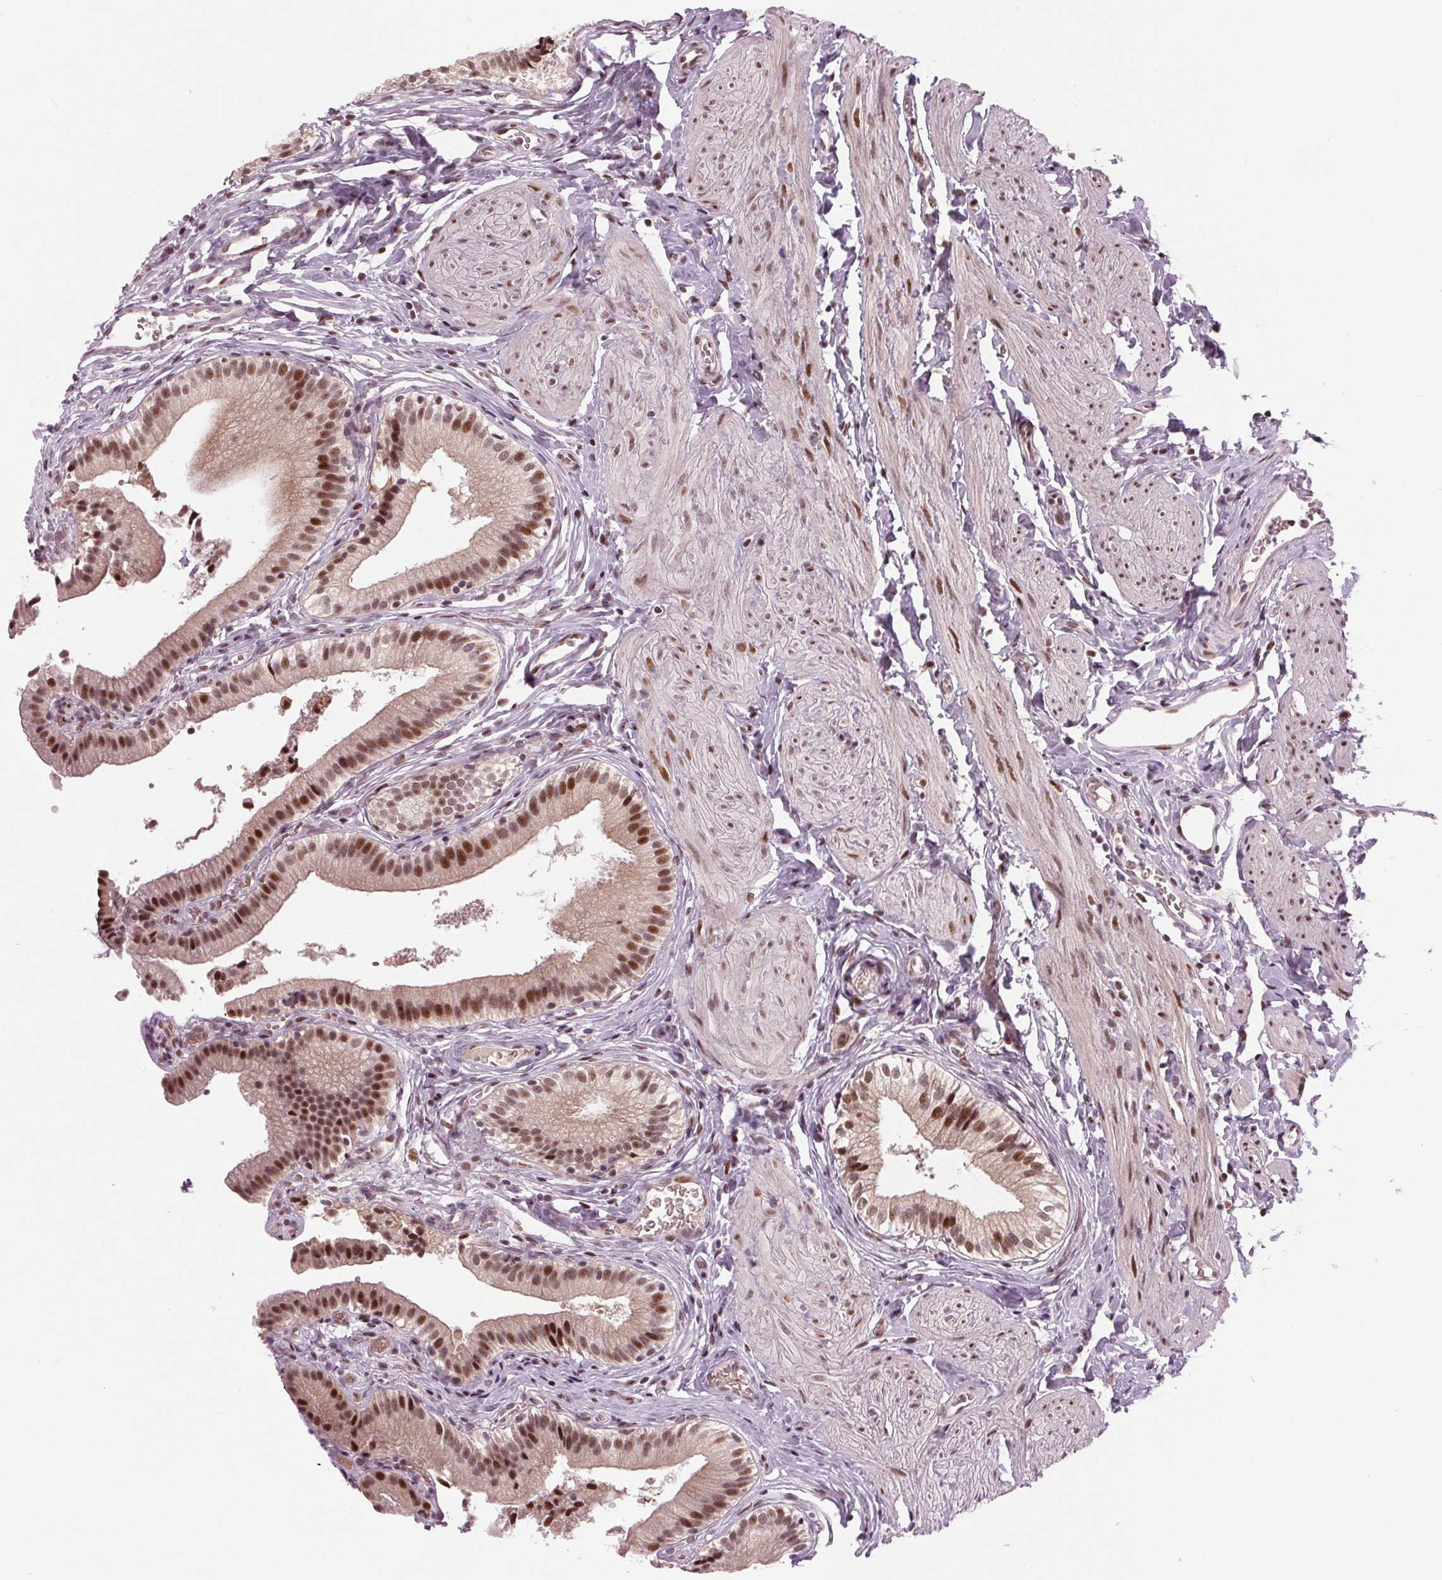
{"staining": {"intensity": "moderate", "quantity": ">75%", "location": "nuclear"}, "tissue": "gallbladder", "cell_type": "Glandular cells", "image_type": "normal", "snomed": [{"axis": "morphology", "description": "Normal tissue, NOS"}, {"axis": "topography", "description": "Gallbladder"}], "caption": "Gallbladder stained for a protein (brown) reveals moderate nuclear positive staining in approximately >75% of glandular cells.", "gene": "TTC34", "patient": {"sex": "female", "age": 47}}